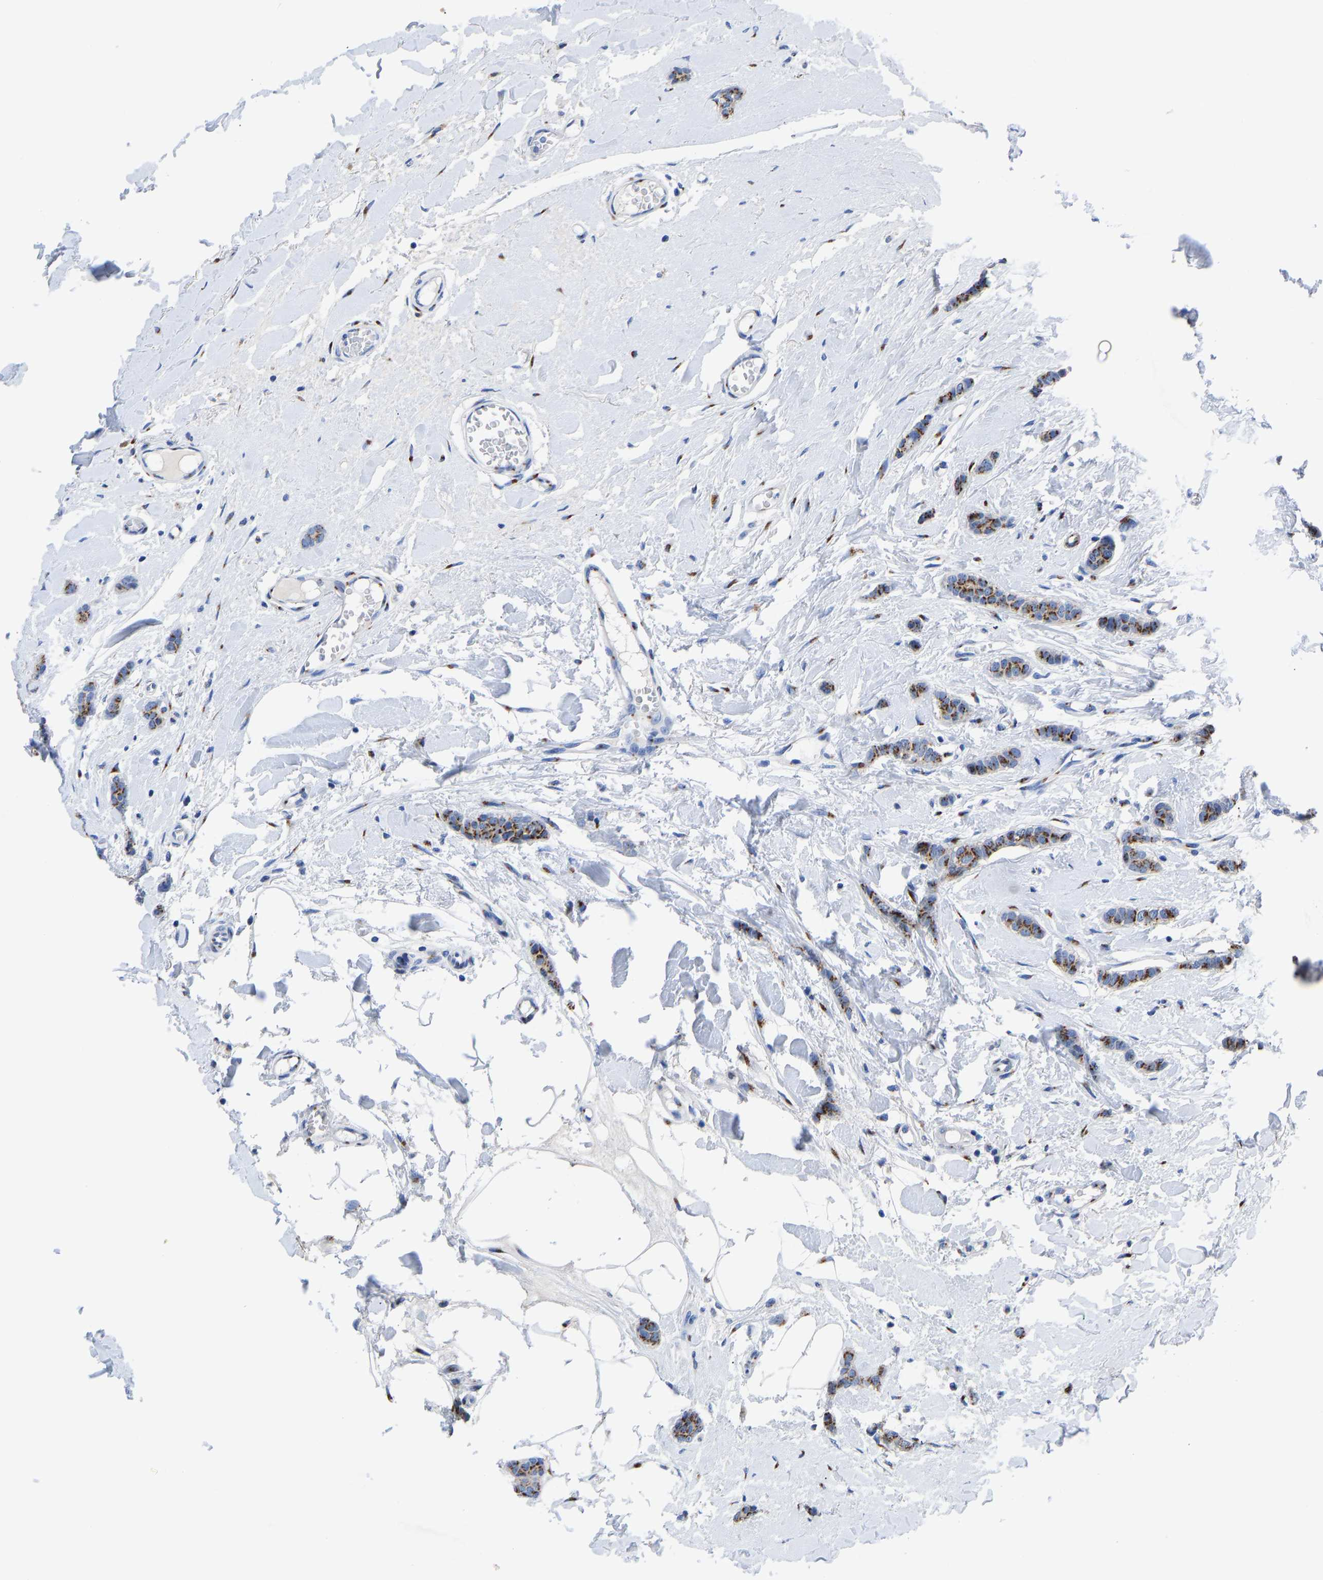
{"staining": {"intensity": "strong", "quantity": ">75%", "location": "cytoplasmic/membranous"}, "tissue": "breast cancer", "cell_type": "Tumor cells", "image_type": "cancer", "snomed": [{"axis": "morphology", "description": "Lobular carcinoma"}, {"axis": "topography", "description": "Skin"}, {"axis": "topography", "description": "Breast"}], "caption": "Breast cancer (lobular carcinoma) stained with DAB (3,3'-diaminobenzidine) IHC exhibits high levels of strong cytoplasmic/membranous staining in approximately >75% of tumor cells. (Stains: DAB in brown, nuclei in blue, Microscopy: brightfield microscopy at high magnification).", "gene": "TMEM87A", "patient": {"sex": "female", "age": 46}}